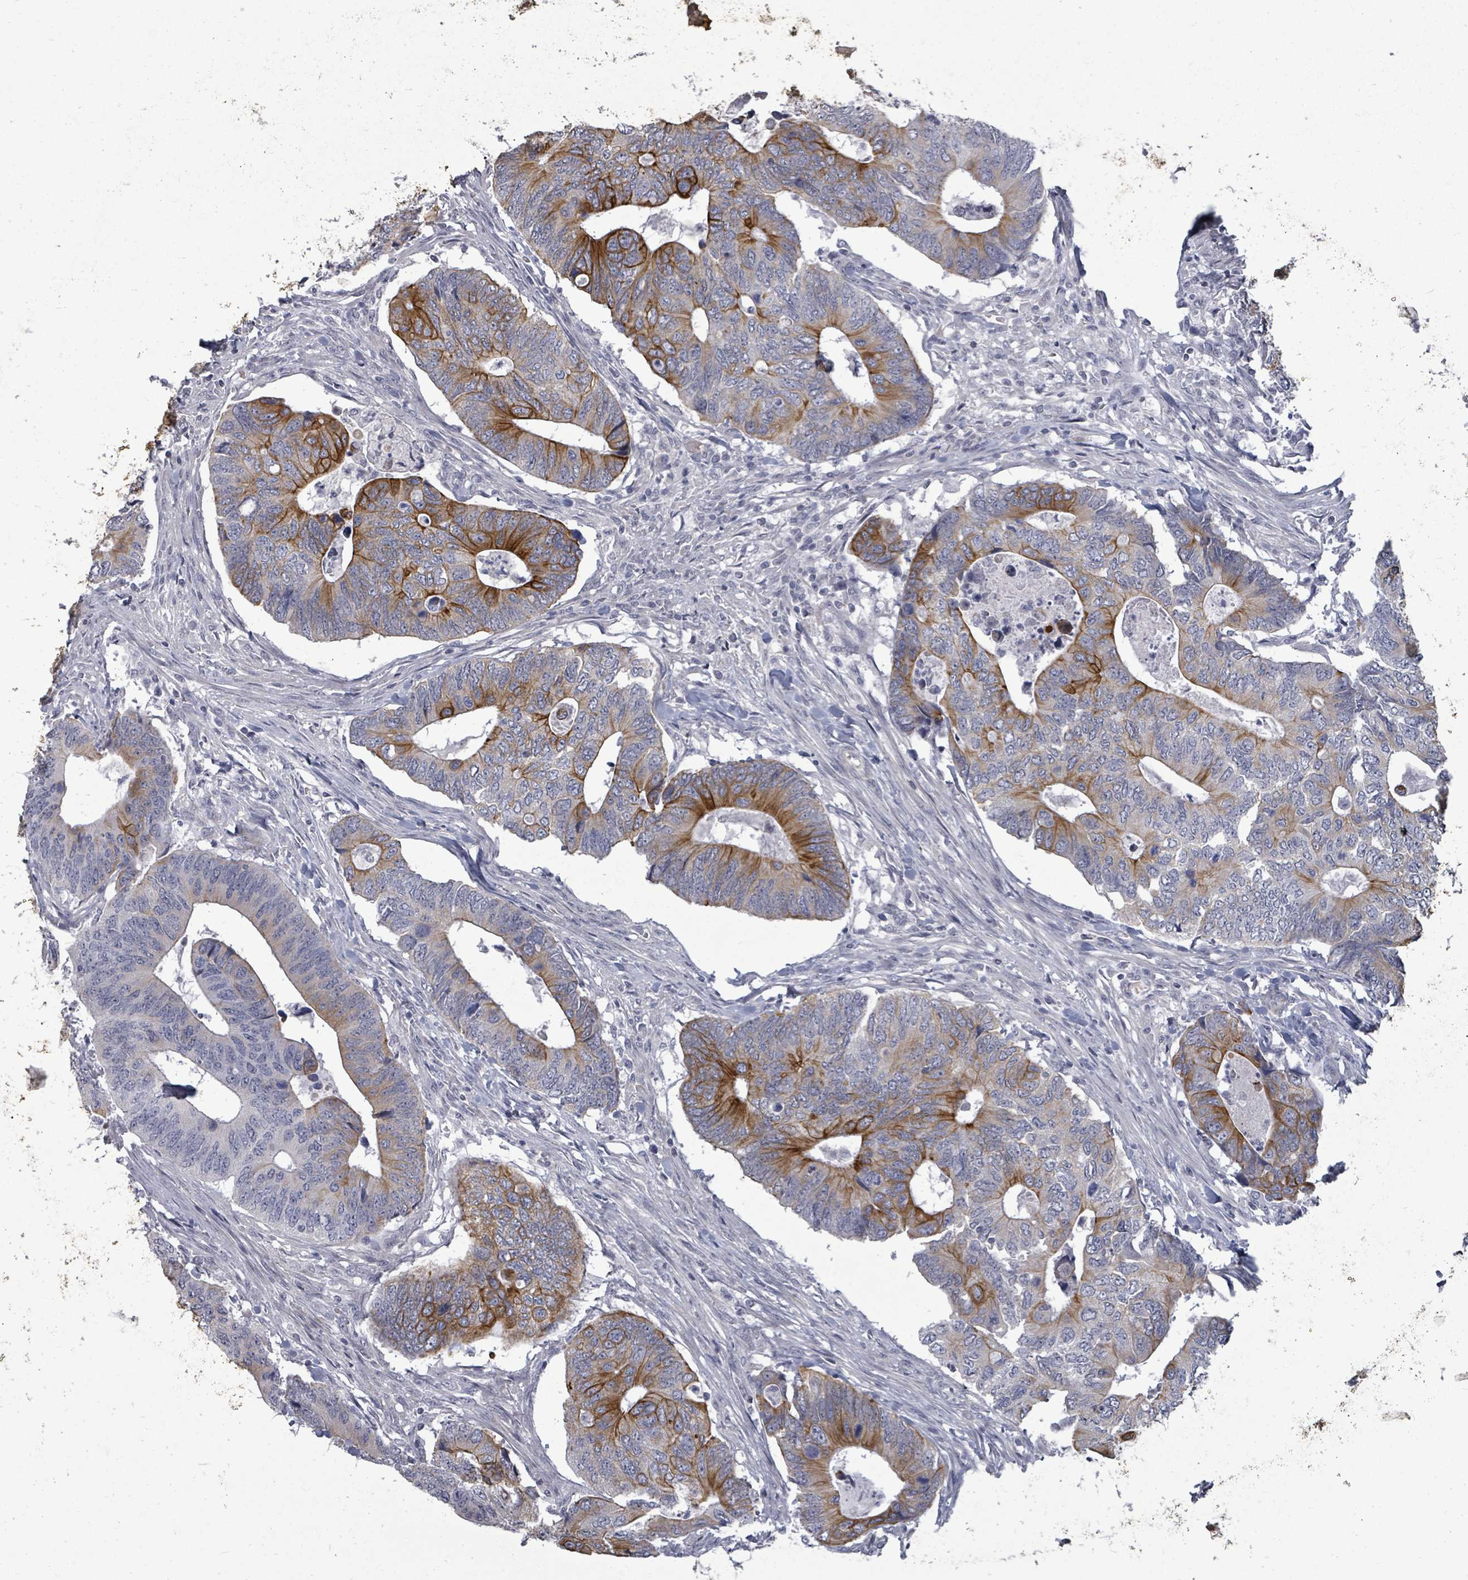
{"staining": {"intensity": "strong", "quantity": "25%-75%", "location": "cytoplasmic/membranous"}, "tissue": "colorectal cancer", "cell_type": "Tumor cells", "image_type": "cancer", "snomed": [{"axis": "morphology", "description": "Adenocarcinoma, NOS"}, {"axis": "topography", "description": "Colon"}], "caption": "Tumor cells display high levels of strong cytoplasmic/membranous positivity in approximately 25%-75% of cells in colorectal cancer.", "gene": "PTPN20", "patient": {"sex": "male", "age": 87}}